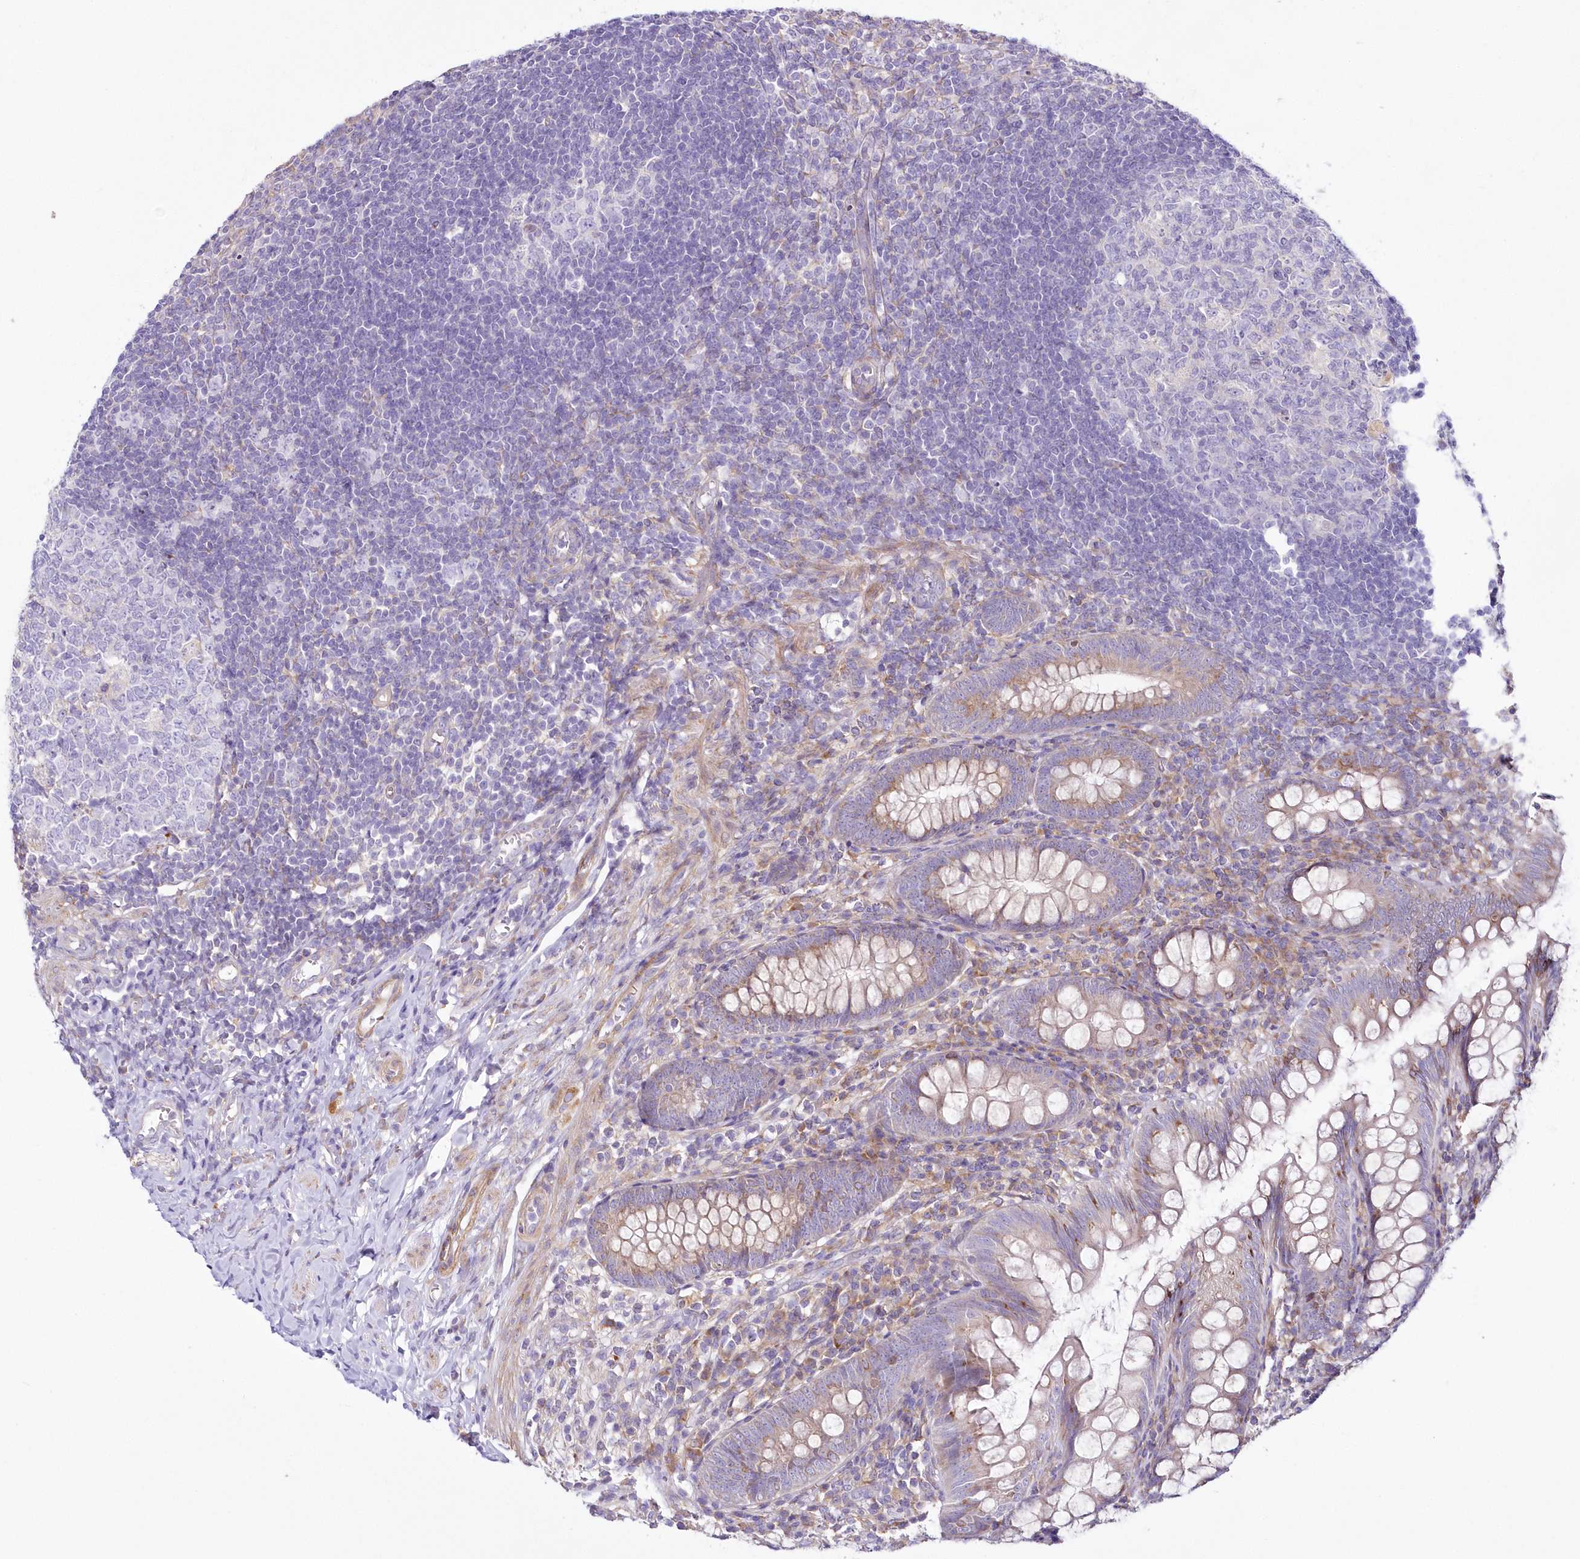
{"staining": {"intensity": "moderate", "quantity": ">75%", "location": "cytoplasmic/membranous"}, "tissue": "appendix", "cell_type": "Glandular cells", "image_type": "normal", "snomed": [{"axis": "morphology", "description": "Normal tissue, NOS"}, {"axis": "topography", "description": "Appendix"}], "caption": "Benign appendix reveals moderate cytoplasmic/membranous staining in about >75% of glandular cells.", "gene": "ARFGEF3", "patient": {"sex": "male", "age": 14}}